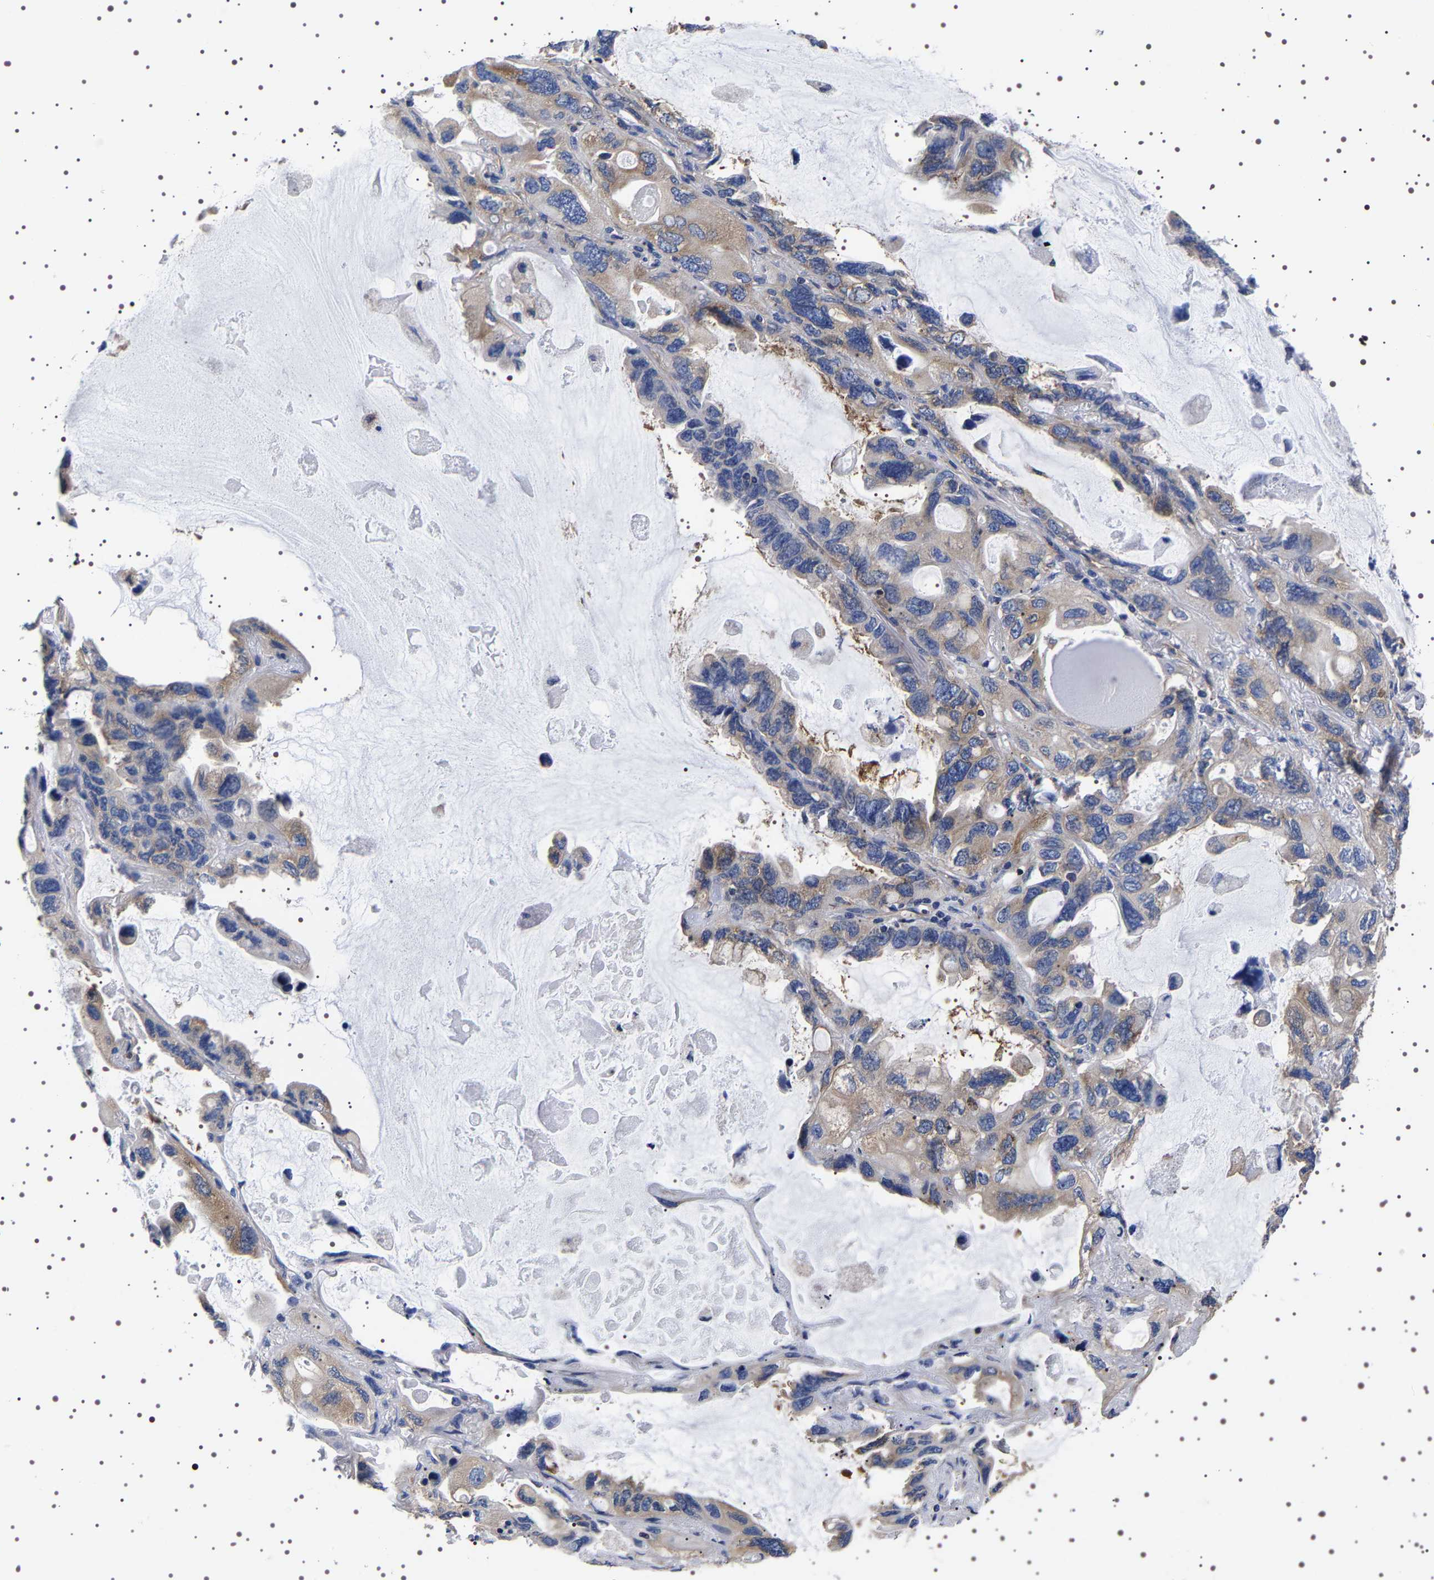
{"staining": {"intensity": "weak", "quantity": ">75%", "location": "cytoplasmic/membranous"}, "tissue": "lung cancer", "cell_type": "Tumor cells", "image_type": "cancer", "snomed": [{"axis": "morphology", "description": "Squamous cell carcinoma, NOS"}, {"axis": "topography", "description": "Lung"}], "caption": "Weak cytoplasmic/membranous staining for a protein is seen in about >75% of tumor cells of lung cancer using immunohistochemistry (IHC).", "gene": "DARS1", "patient": {"sex": "female", "age": 73}}